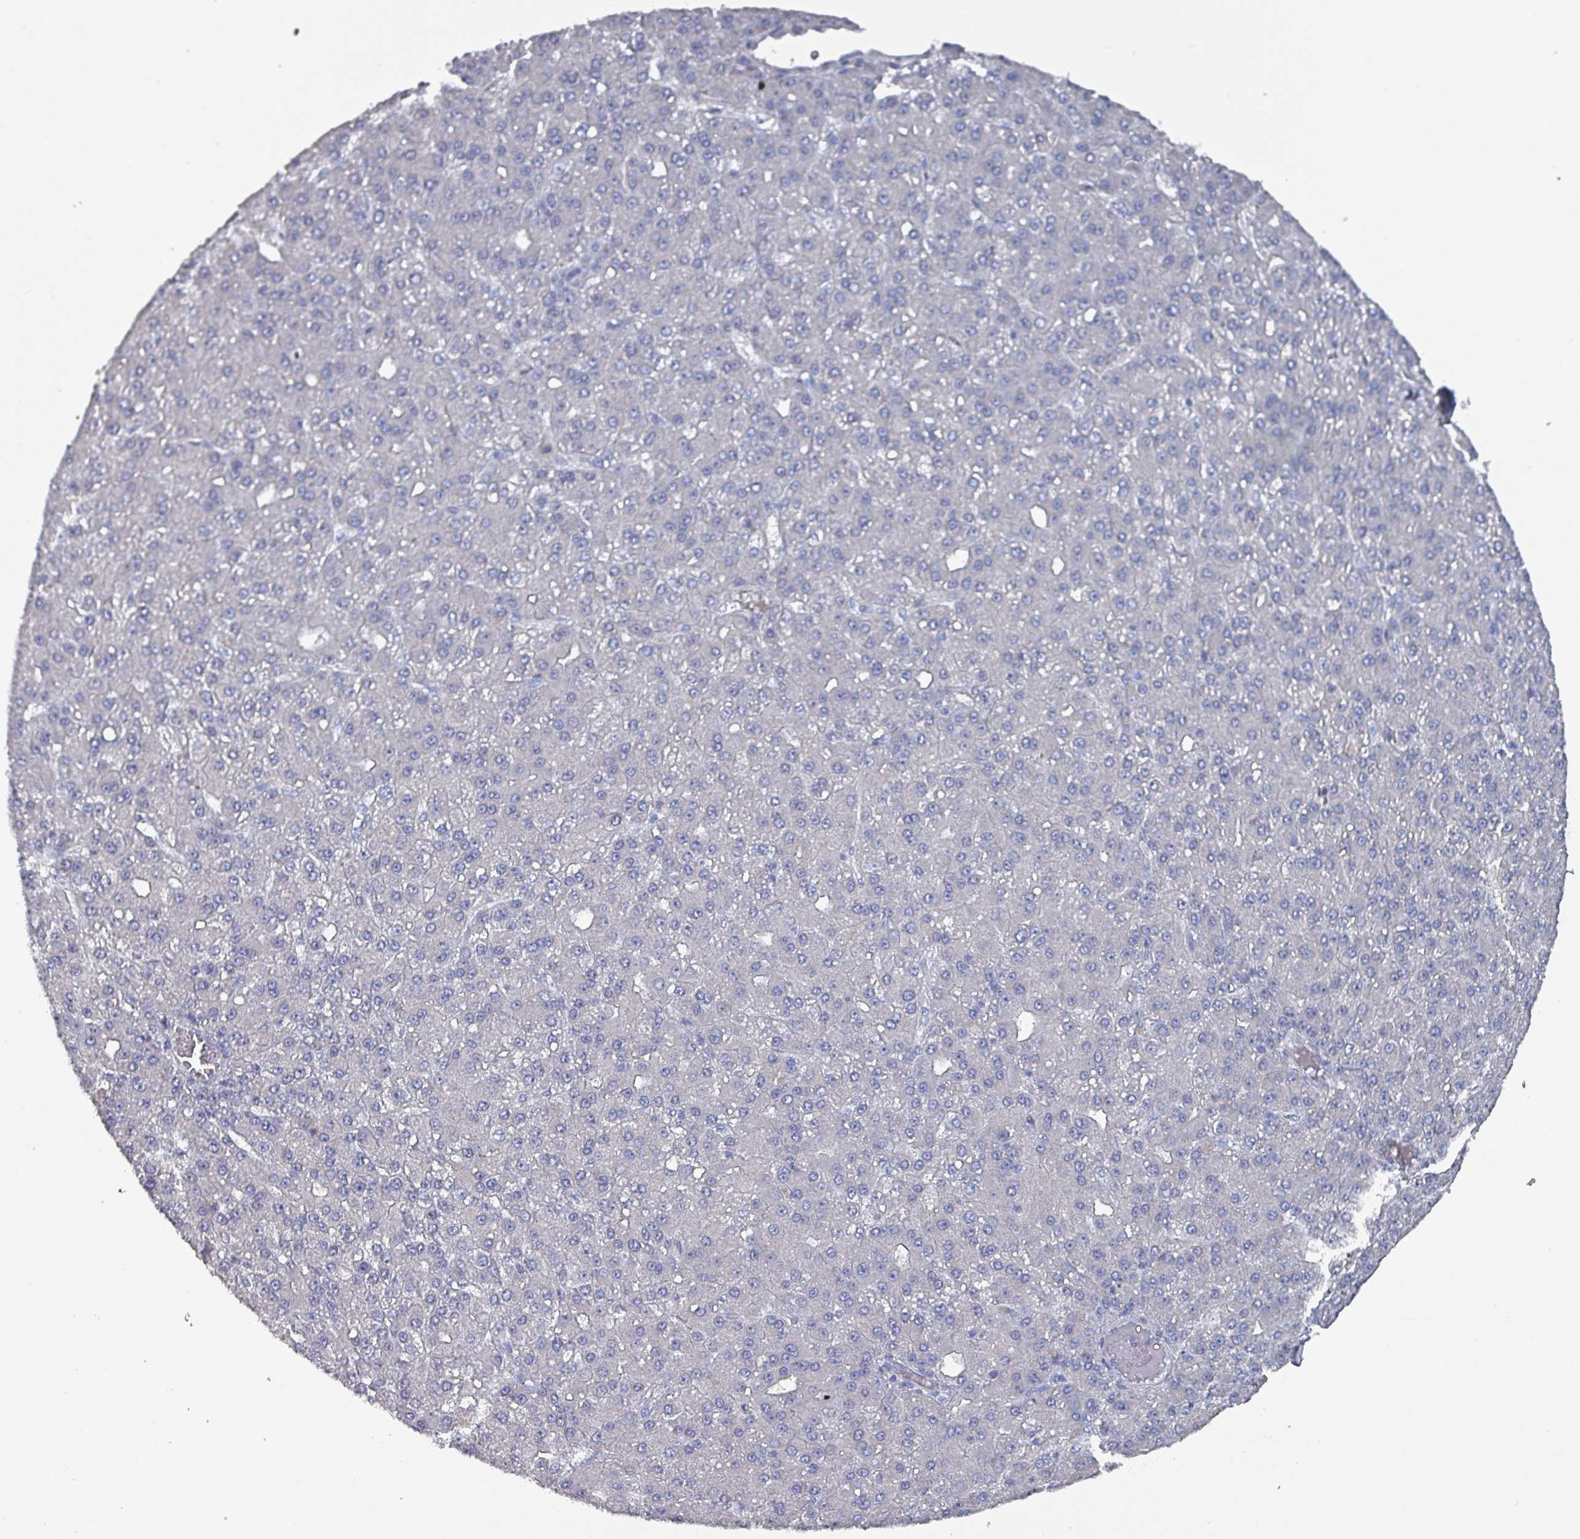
{"staining": {"intensity": "negative", "quantity": "none", "location": "none"}, "tissue": "liver cancer", "cell_type": "Tumor cells", "image_type": "cancer", "snomed": [{"axis": "morphology", "description": "Carcinoma, Hepatocellular, NOS"}, {"axis": "topography", "description": "Liver"}], "caption": "The image exhibits no staining of tumor cells in liver cancer. The staining is performed using DAB brown chromogen with nuclei counter-stained in using hematoxylin.", "gene": "DRD5", "patient": {"sex": "male", "age": 67}}